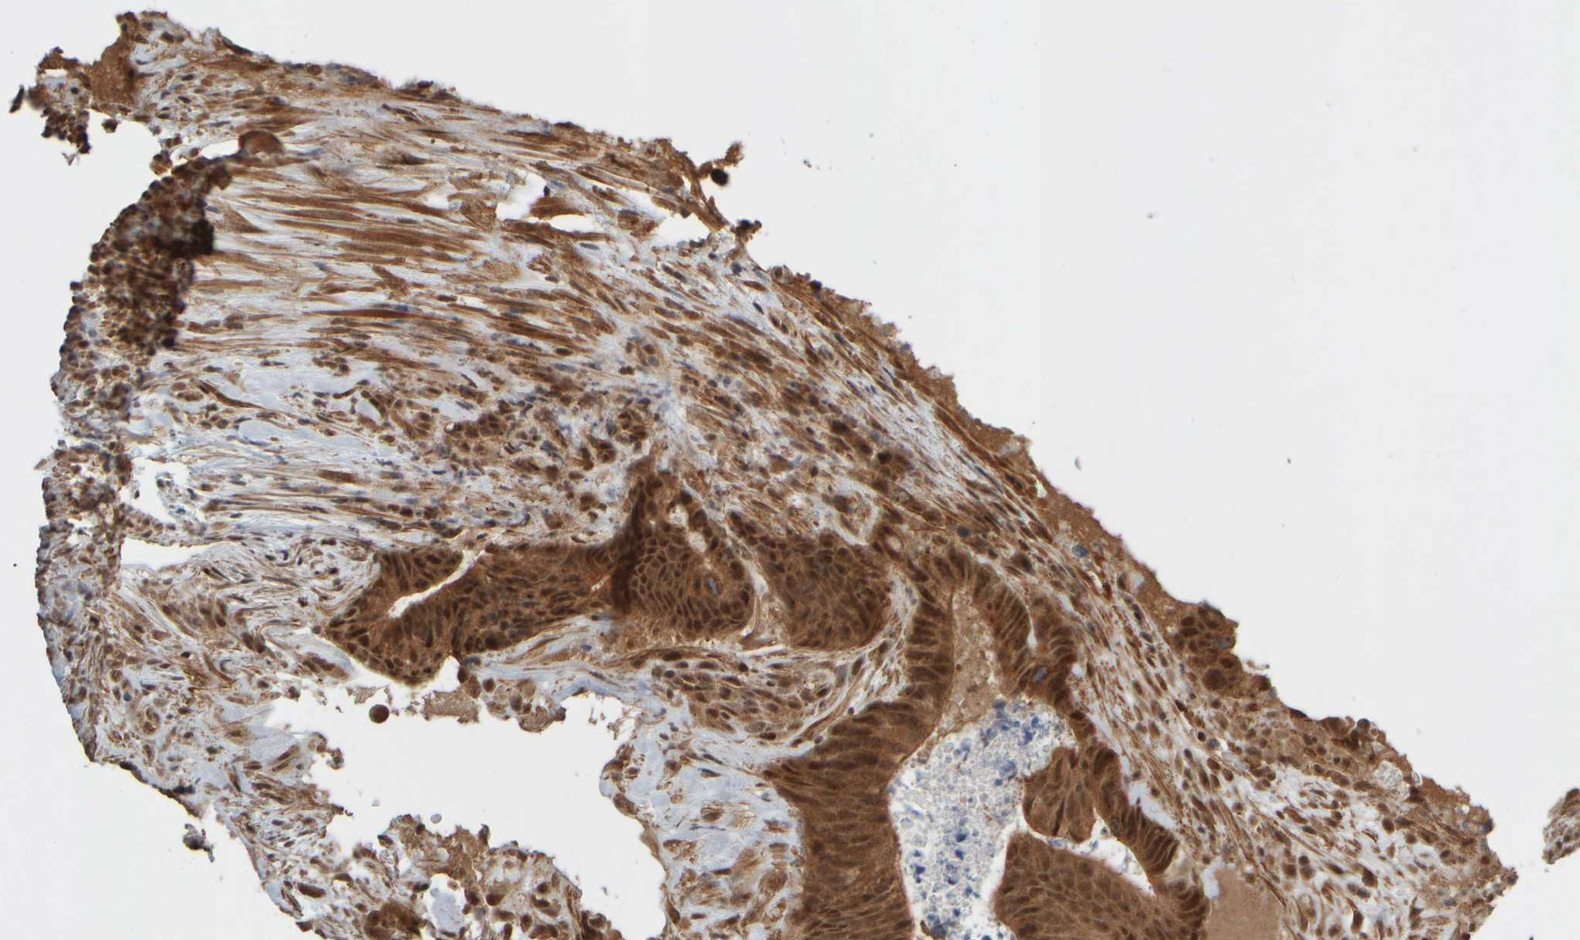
{"staining": {"intensity": "strong", "quantity": ">75%", "location": "cytoplasmic/membranous,nuclear"}, "tissue": "colorectal cancer", "cell_type": "Tumor cells", "image_type": "cancer", "snomed": [{"axis": "morphology", "description": "Adenocarcinoma, NOS"}, {"axis": "topography", "description": "Colon"}], "caption": "A photomicrograph of human adenocarcinoma (colorectal) stained for a protein demonstrates strong cytoplasmic/membranous and nuclear brown staining in tumor cells.", "gene": "SYNRG", "patient": {"sex": "male", "age": 56}}